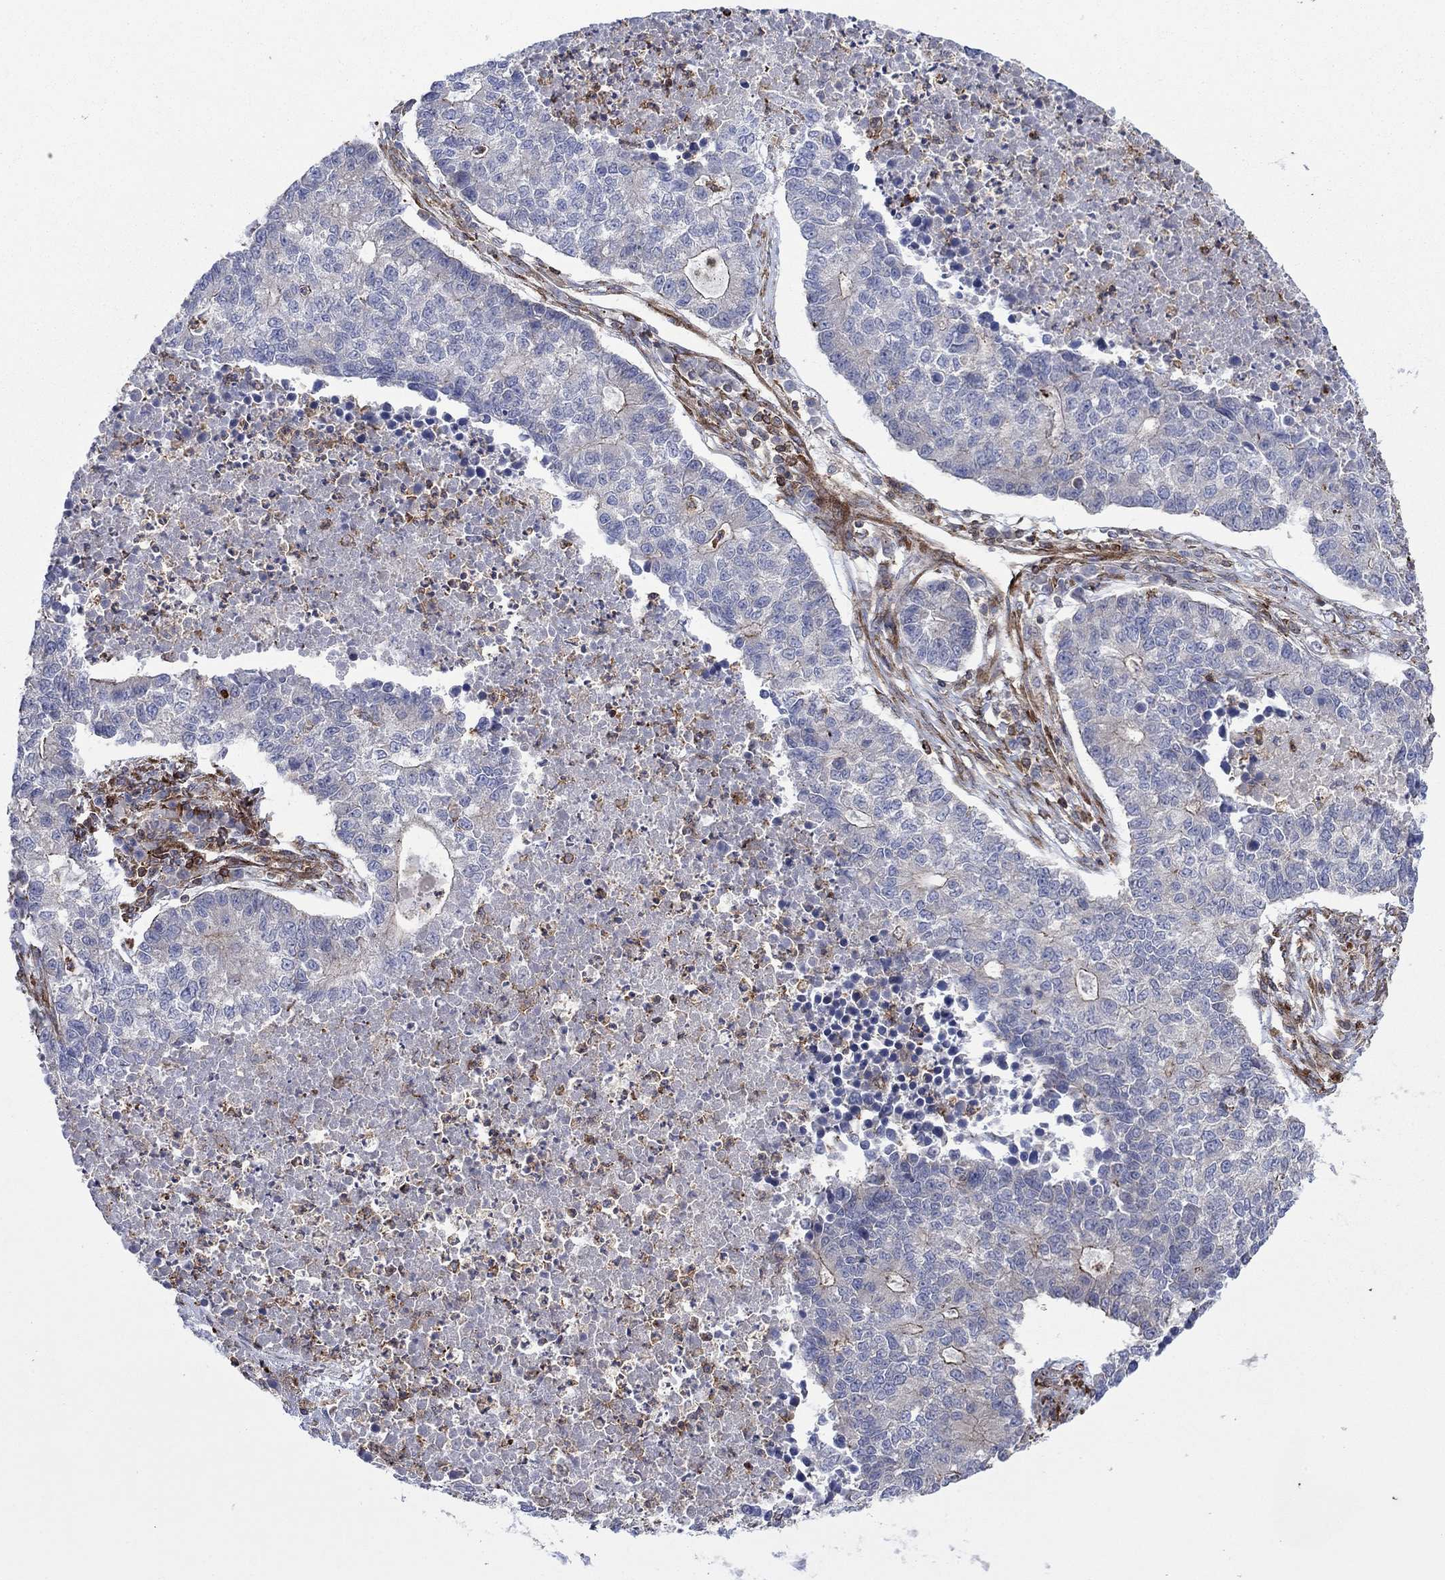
{"staining": {"intensity": "moderate", "quantity": "<25%", "location": "cytoplasmic/membranous"}, "tissue": "lung cancer", "cell_type": "Tumor cells", "image_type": "cancer", "snomed": [{"axis": "morphology", "description": "Adenocarcinoma, NOS"}, {"axis": "topography", "description": "Lung"}], "caption": "Protein staining of adenocarcinoma (lung) tissue reveals moderate cytoplasmic/membranous staining in approximately <25% of tumor cells.", "gene": "PAG1", "patient": {"sex": "male", "age": 57}}